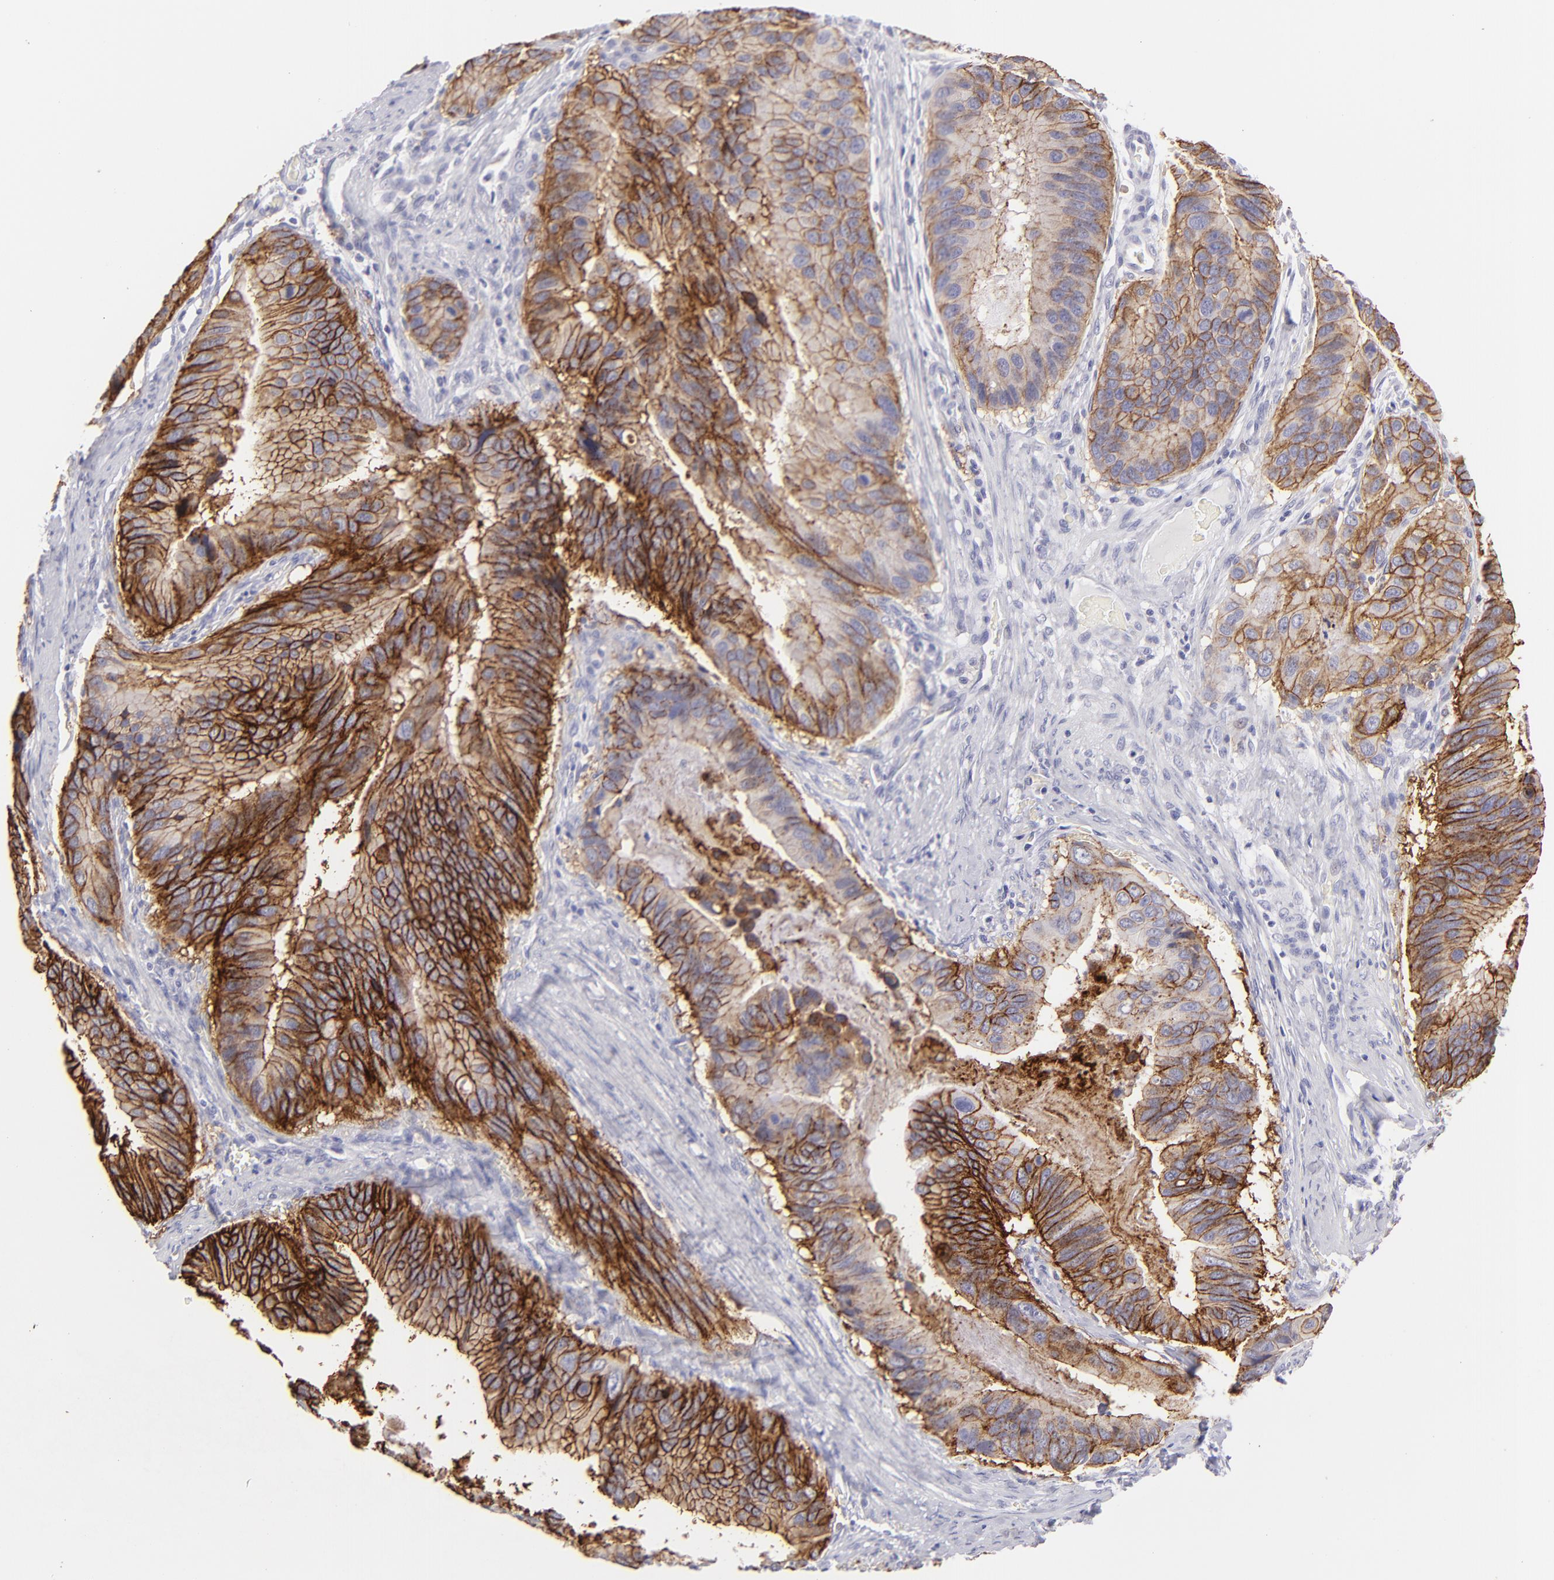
{"staining": {"intensity": "moderate", "quantity": "25%-75%", "location": "cytoplasmic/membranous"}, "tissue": "stomach cancer", "cell_type": "Tumor cells", "image_type": "cancer", "snomed": [{"axis": "morphology", "description": "Adenocarcinoma, NOS"}, {"axis": "topography", "description": "Stomach, upper"}], "caption": "Stomach cancer stained with a brown dye shows moderate cytoplasmic/membranous positive staining in approximately 25%-75% of tumor cells.", "gene": "CLDN4", "patient": {"sex": "male", "age": 80}}